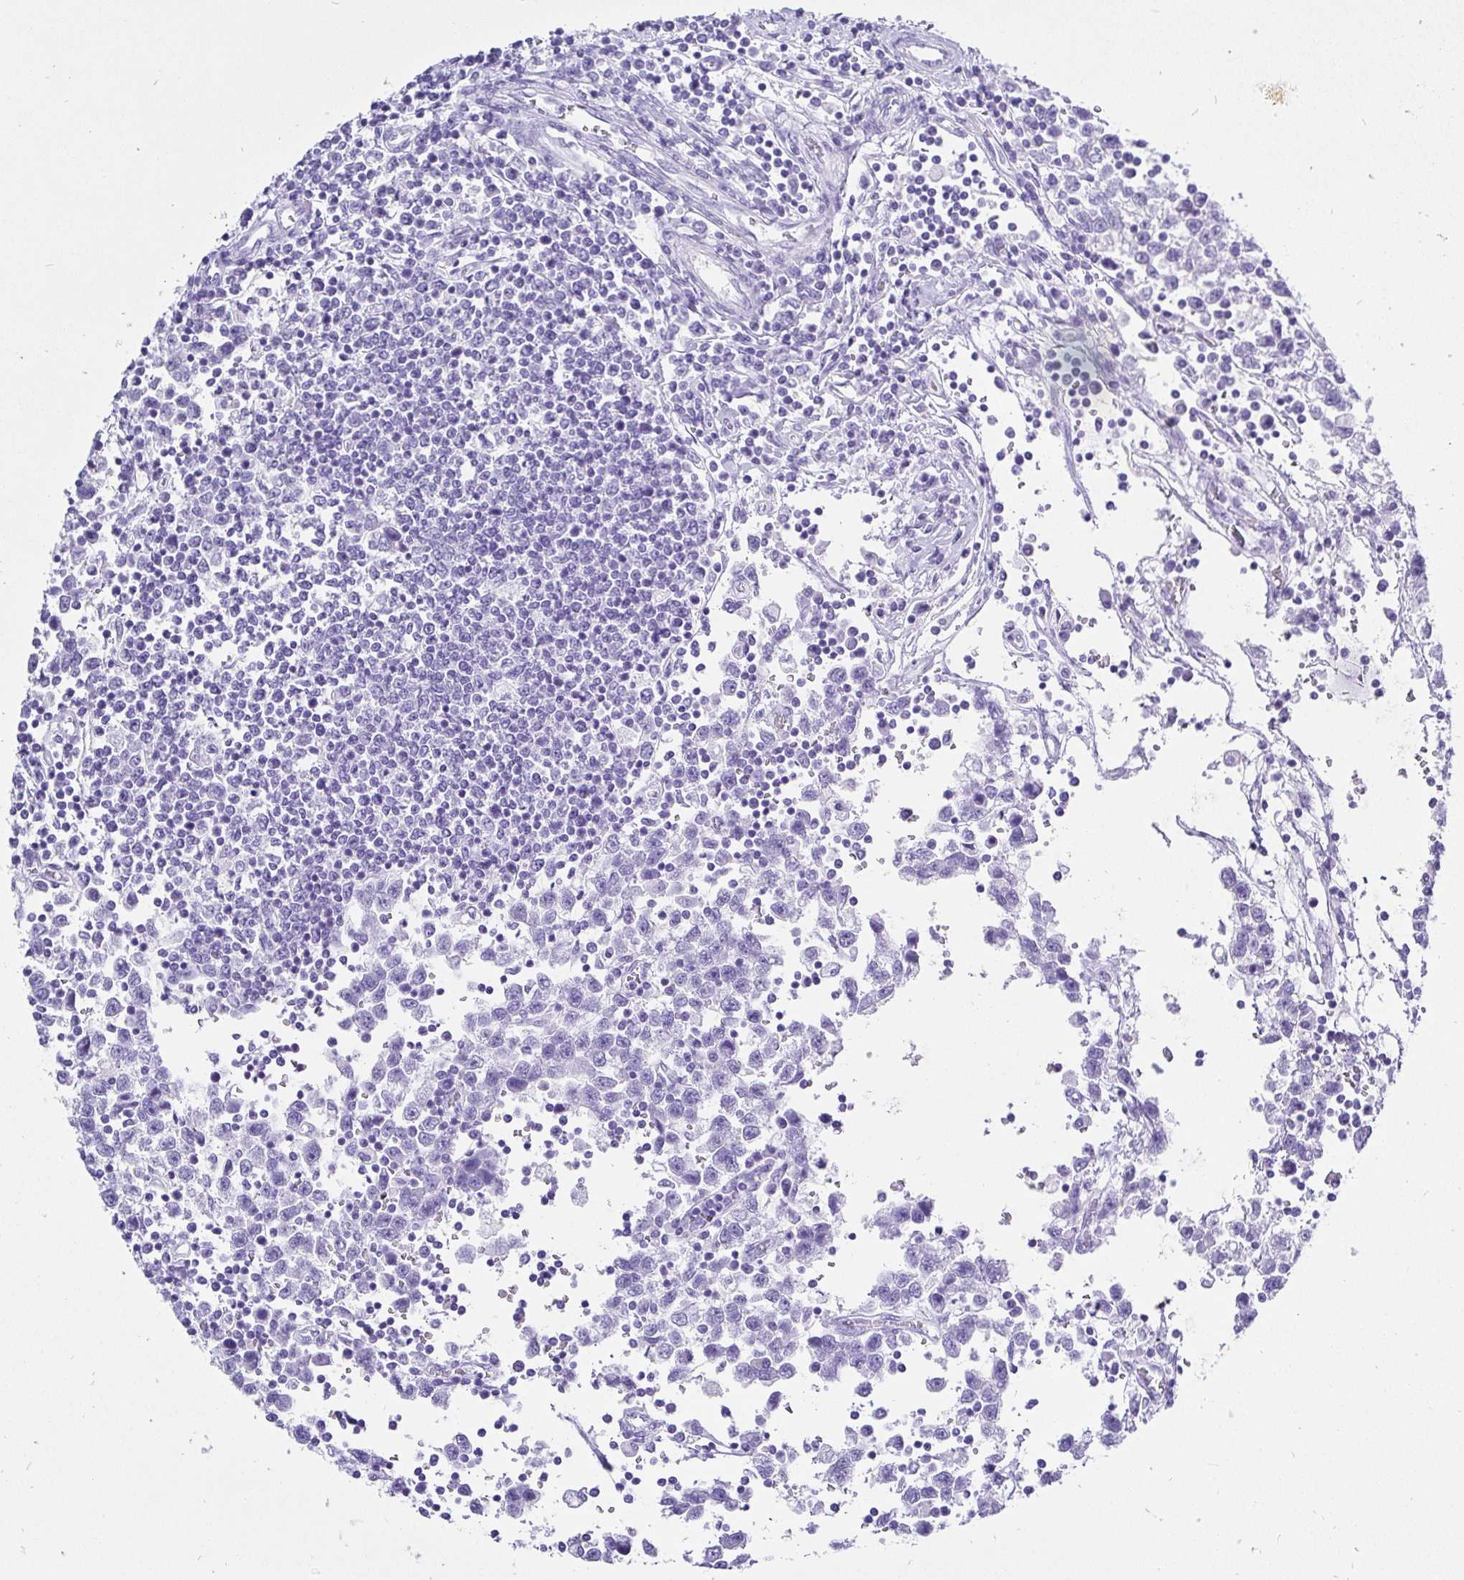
{"staining": {"intensity": "negative", "quantity": "none", "location": "none"}, "tissue": "testis cancer", "cell_type": "Tumor cells", "image_type": "cancer", "snomed": [{"axis": "morphology", "description": "Seminoma, NOS"}, {"axis": "topography", "description": "Testis"}], "caption": "High power microscopy micrograph of an immunohistochemistry (IHC) image of testis cancer, revealing no significant staining in tumor cells.", "gene": "KRT13", "patient": {"sex": "male", "age": 34}}